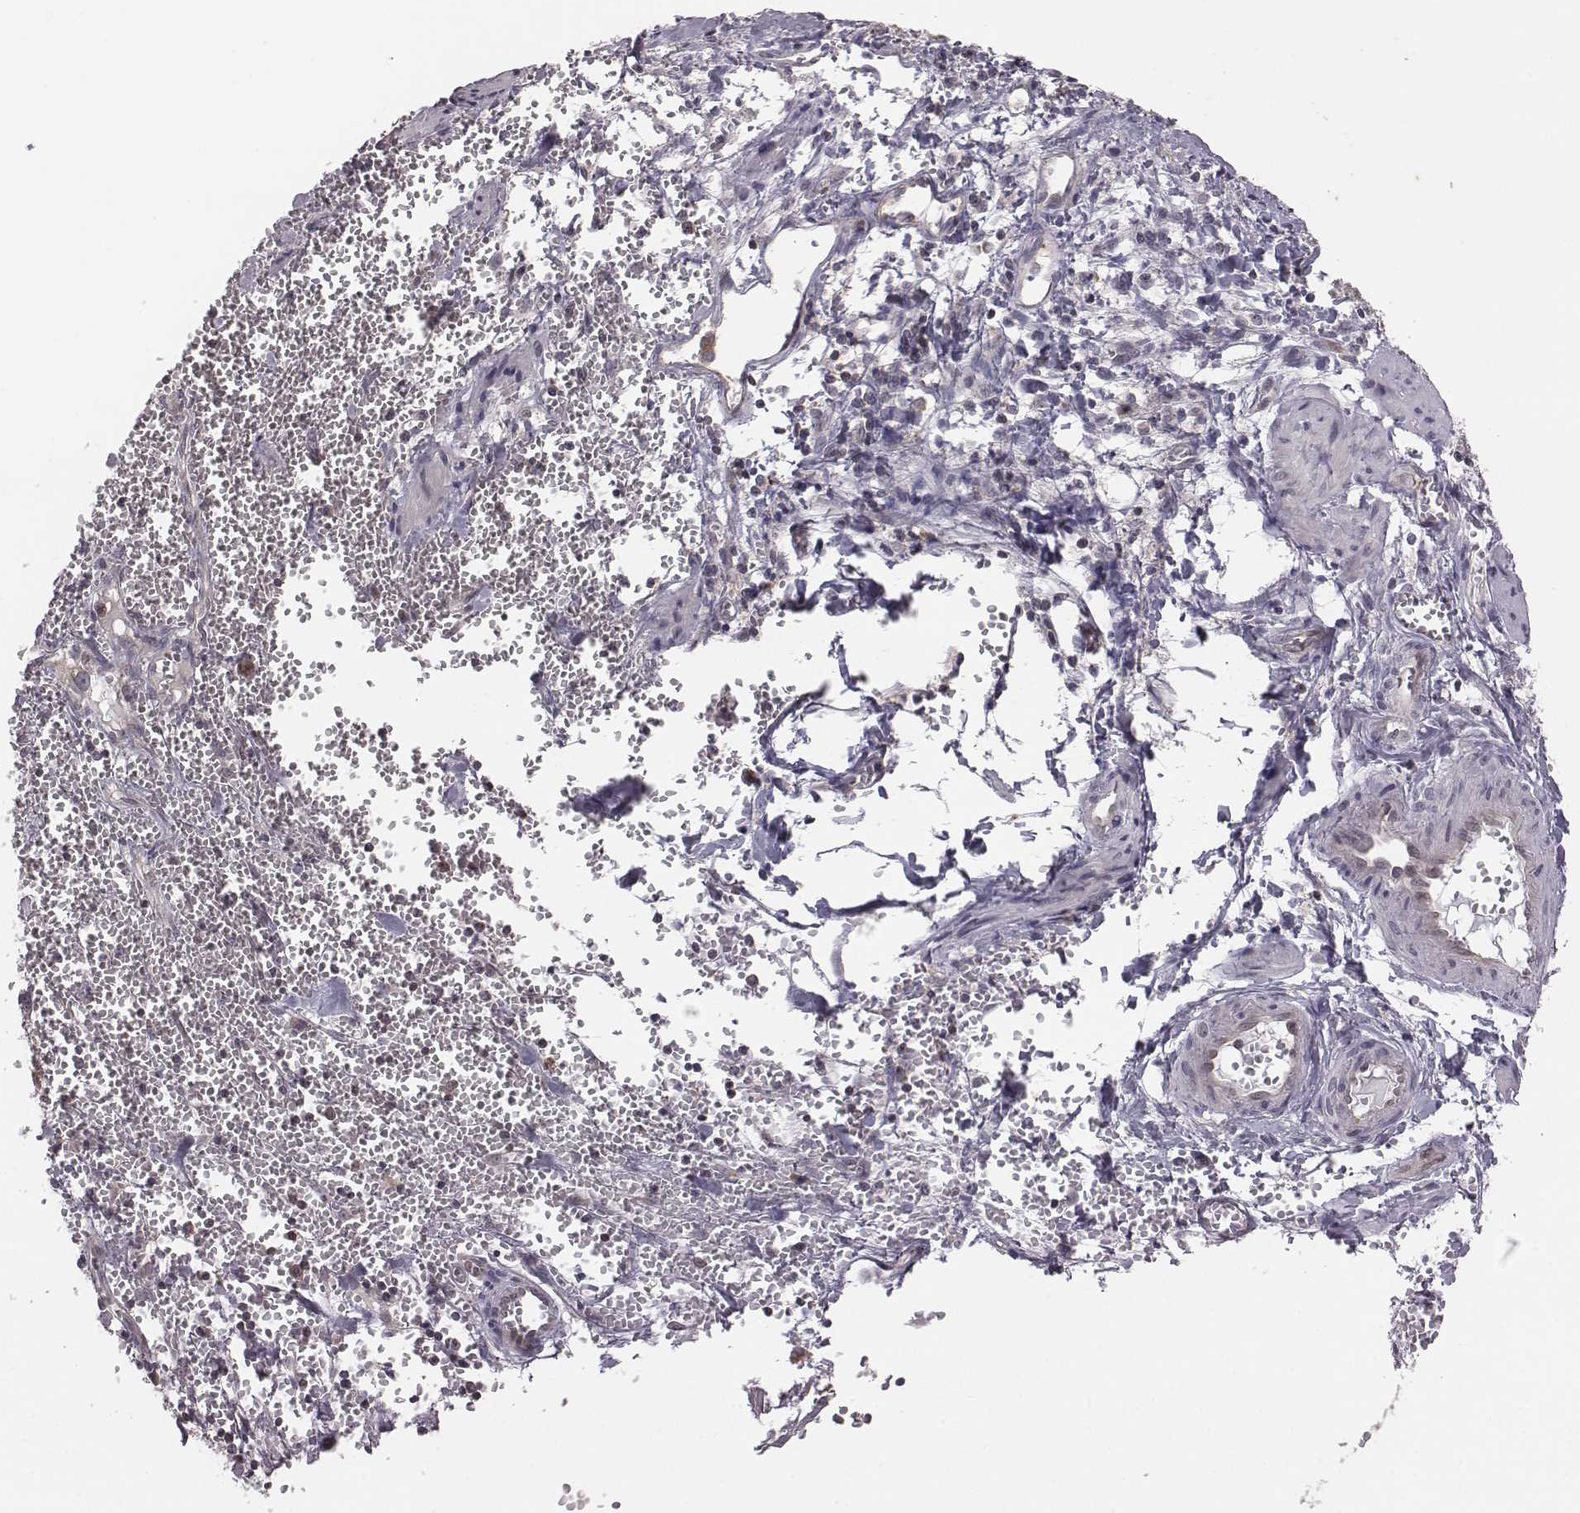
{"staining": {"intensity": "weak", "quantity": ">75%", "location": "cytoplasmic/membranous"}, "tissue": "ovarian cancer", "cell_type": "Tumor cells", "image_type": "cancer", "snomed": [{"axis": "morphology", "description": "Carcinoma, endometroid"}, {"axis": "topography", "description": "Ovary"}], "caption": "A brown stain highlights weak cytoplasmic/membranous positivity of a protein in ovarian cancer tumor cells. (Stains: DAB in brown, nuclei in blue, Microscopy: brightfield microscopy at high magnification).", "gene": "BICDL1", "patient": {"sex": "female", "age": 78}}